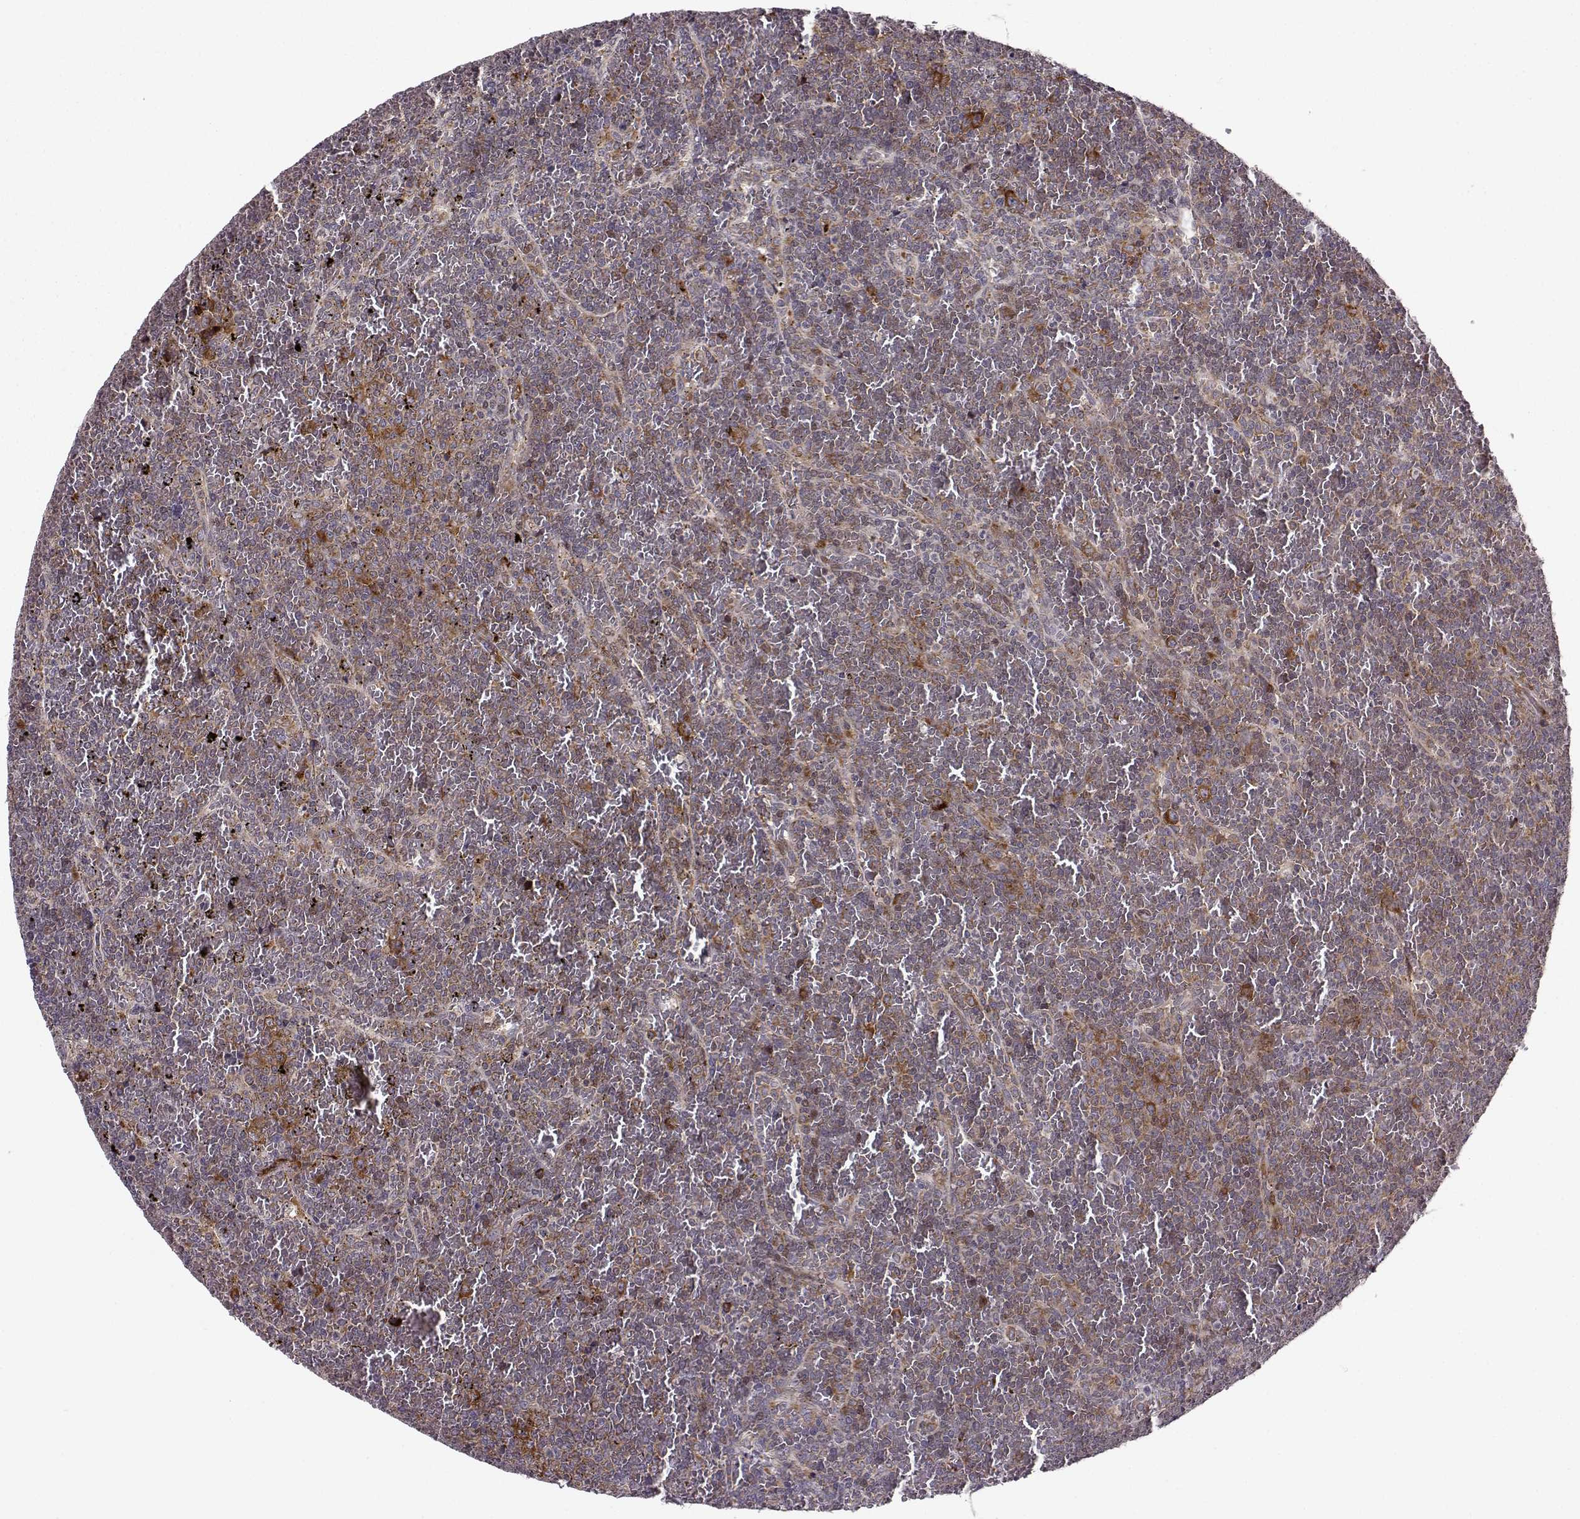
{"staining": {"intensity": "negative", "quantity": "none", "location": "none"}, "tissue": "lymphoma", "cell_type": "Tumor cells", "image_type": "cancer", "snomed": [{"axis": "morphology", "description": "Malignant lymphoma, non-Hodgkin's type, Low grade"}, {"axis": "topography", "description": "Spleen"}], "caption": "DAB (3,3'-diaminobenzidine) immunohistochemical staining of lymphoma displays no significant expression in tumor cells. (DAB IHC visualized using brightfield microscopy, high magnification).", "gene": "RPL31", "patient": {"sex": "female", "age": 77}}